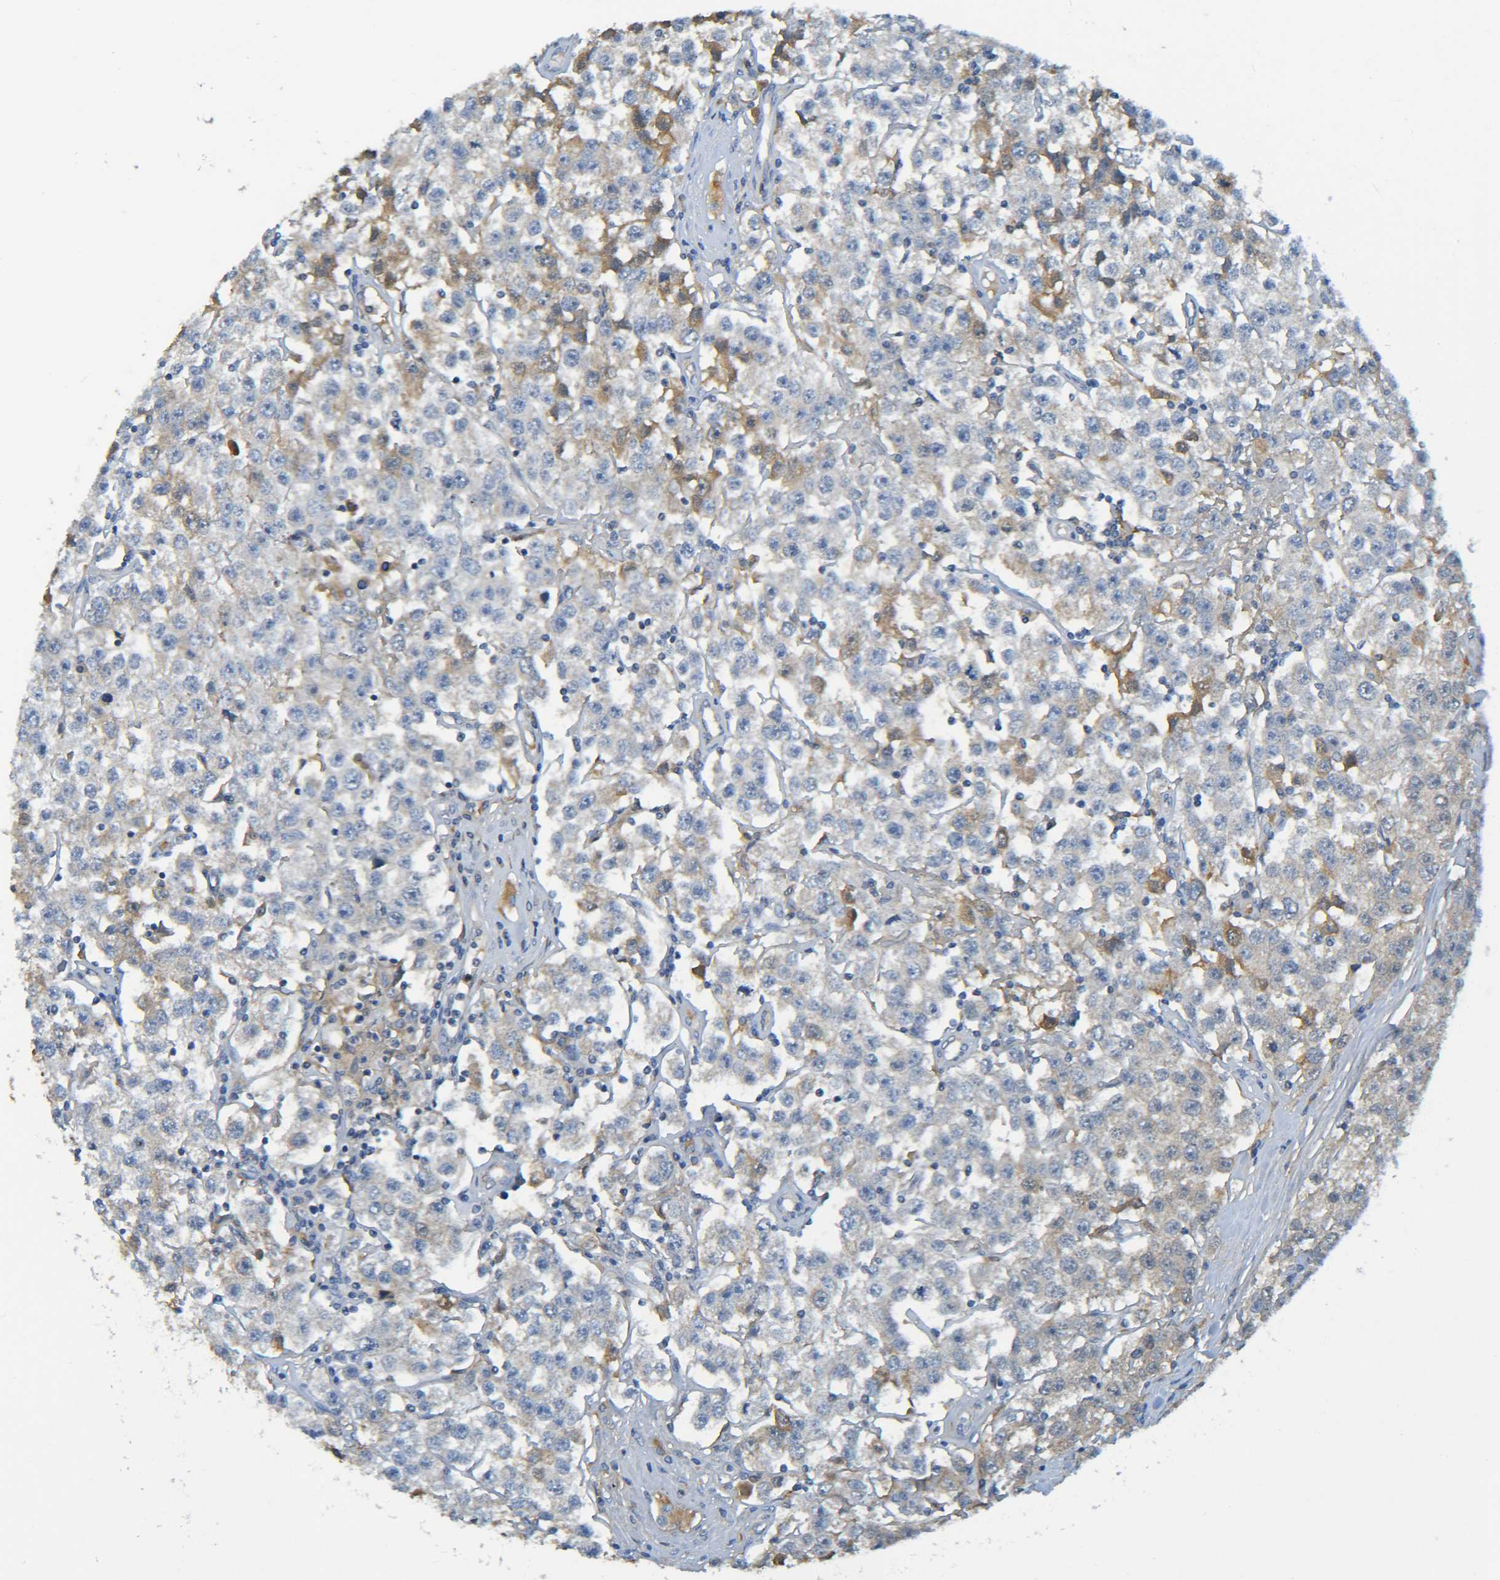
{"staining": {"intensity": "weak", "quantity": "<25%", "location": "cytoplasmic/membranous"}, "tissue": "testis cancer", "cell_type": "Tumor cells", "image_type": "cancer", "snomed": [{"axis": "morphology", "description": "Seminoma, NOS"}, {"axis": "topography", "description": "Testis"}], "caption": "IHC image of human testis seminoma stained for a protein (brown), which exhibits no staining in tumor cells.", "gene": "C1QA", "patient": {"sex": "male", "age": 52}}